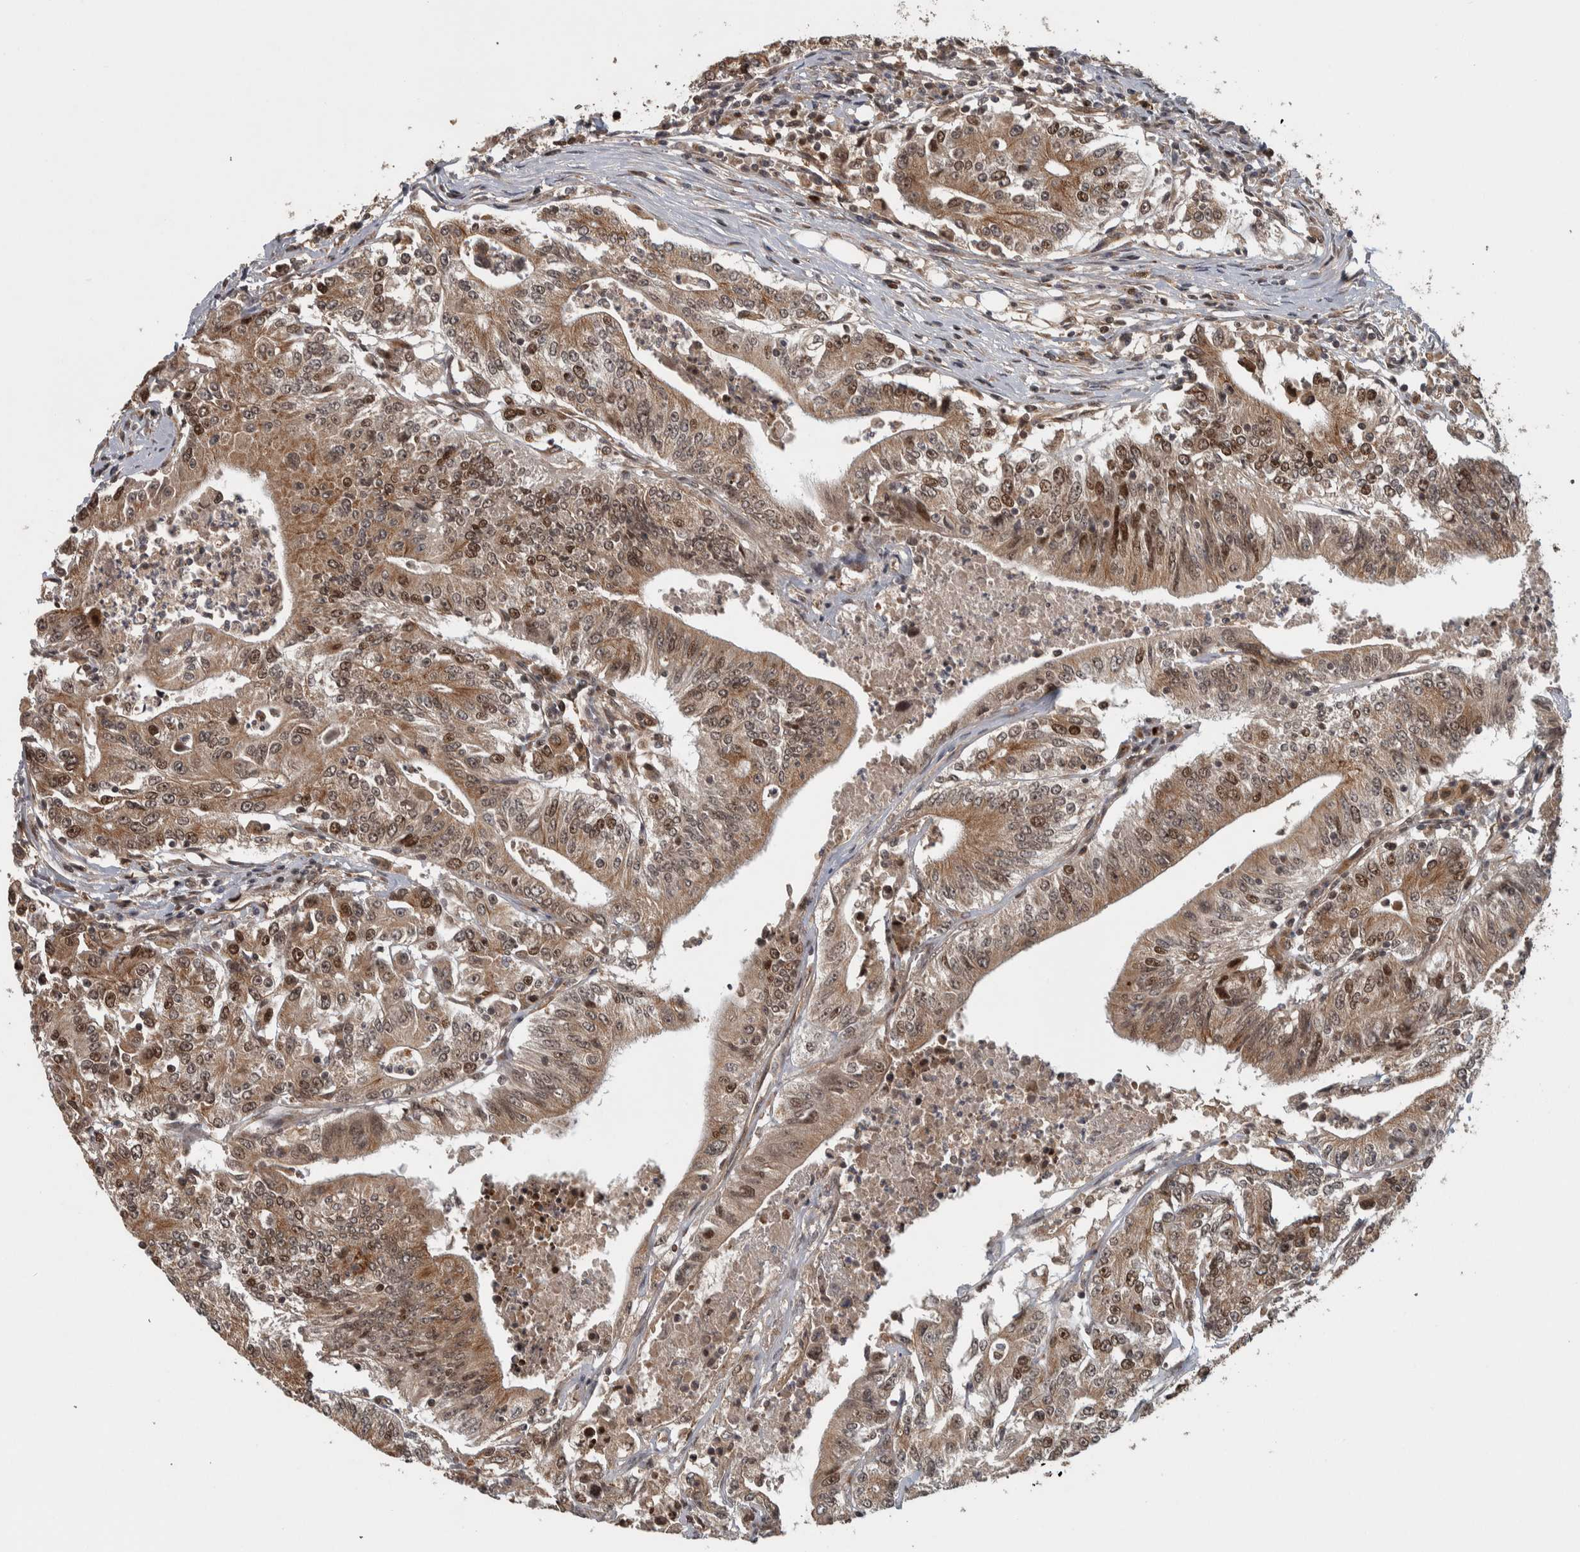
{"staining": {"intensity": "moderate", "quantity": ">75%", "location": "cytoplasmic/membranous,nuclear"}, "tissue": "colorectal cancer", "cell_type": "Tumor cells", "image_type": "cancer", "snomed": [{"axis": "morphology", "description": "Adenocarcinoma, NOS"}, {"axis": "topography", "description": "Colon"}], "caption": "Human colorectal cancer stained with a protein marker reveals moderate staining in tumor cells.", "gene": "RPS6KA4", "patient": {"sex": "female", "age": 77}}